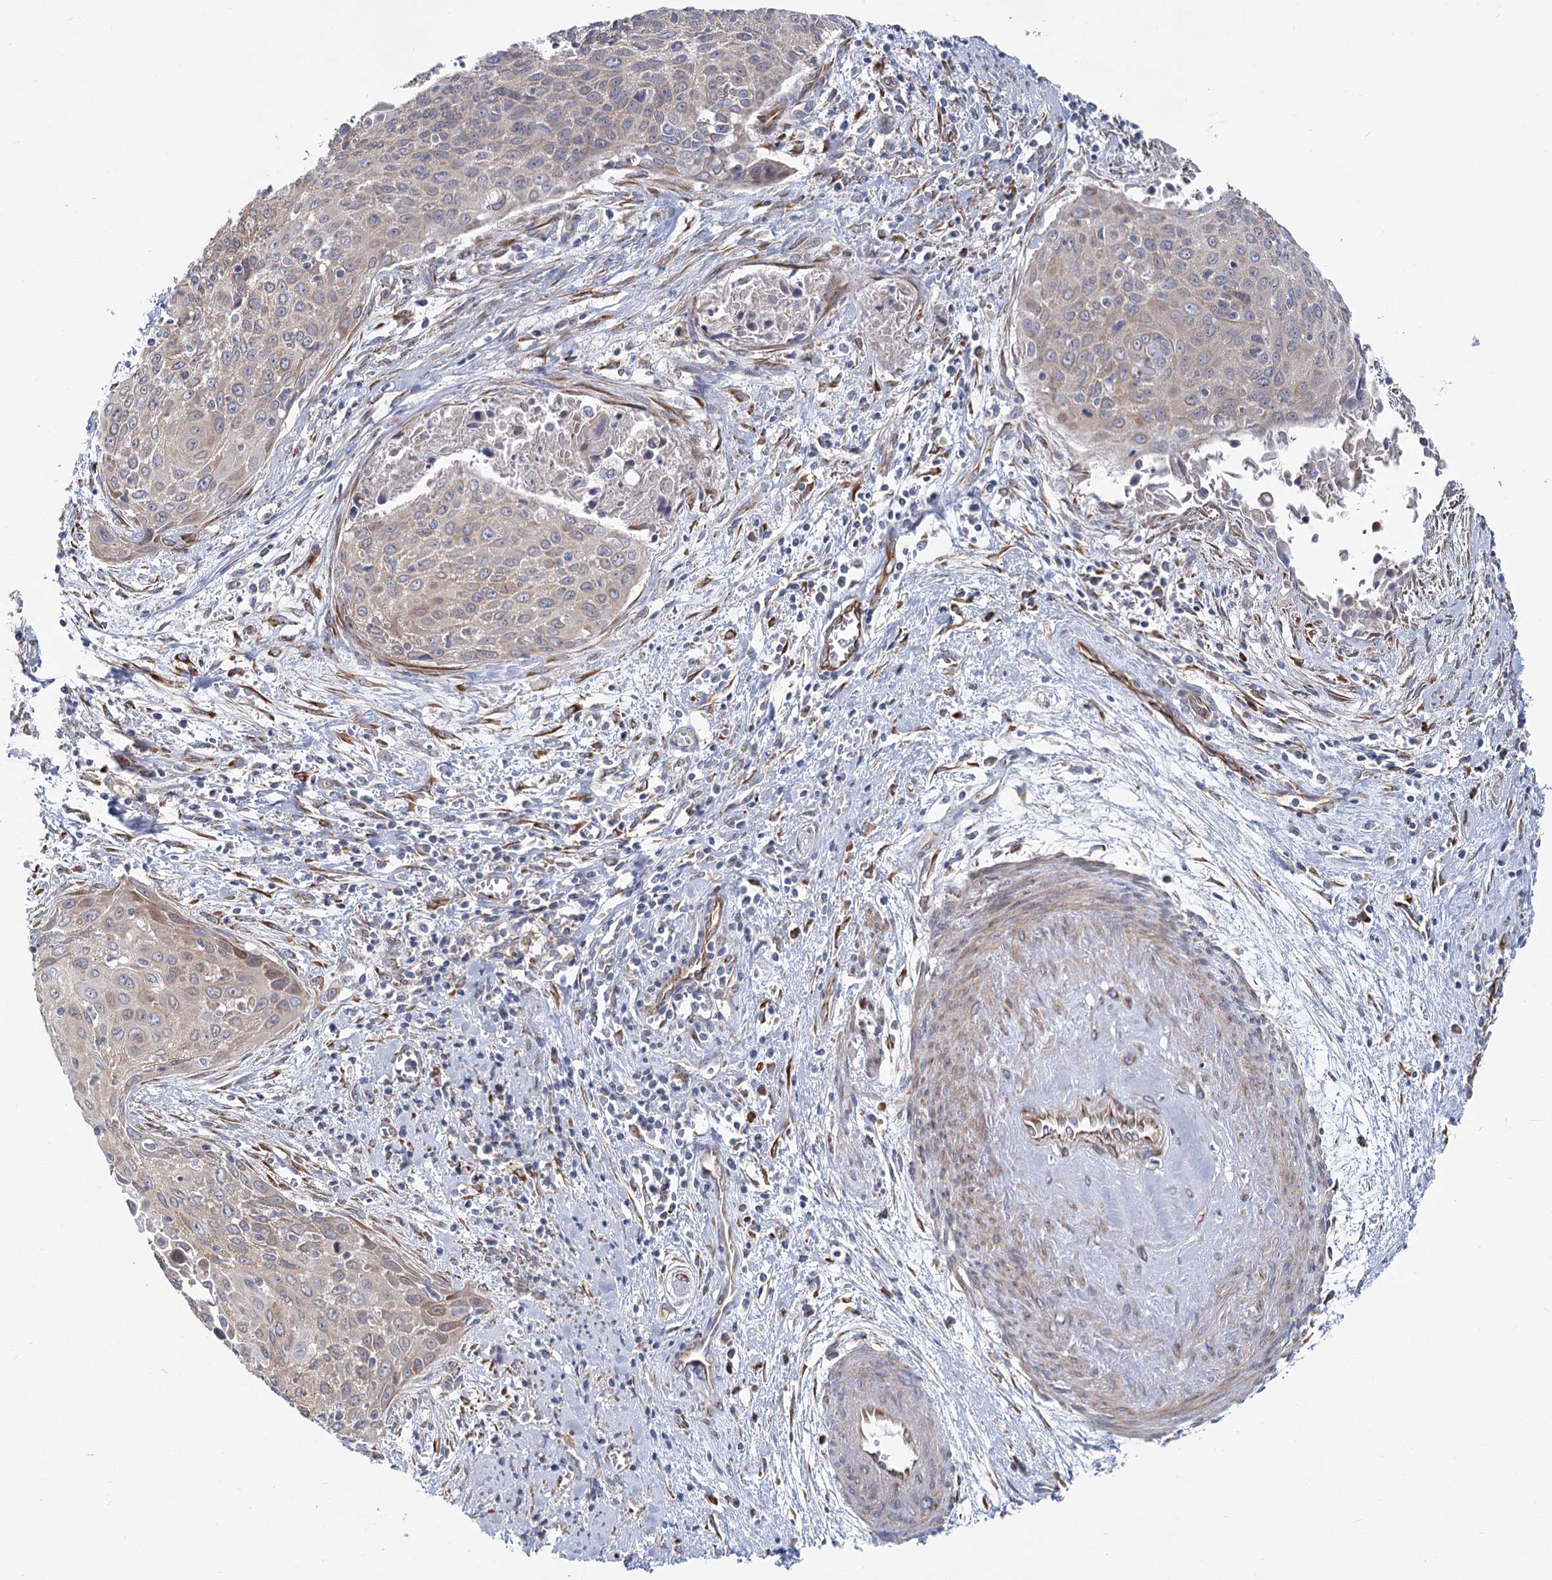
{"staining": {"intensity": "weak", "quantity": "<25%", "location": "cytoplasmic/membranous"}, "tissue": "cervical cancer", "cell_type": "Tumor cells", "image_type": "cancer", "snomed": [{"axis": "morphology", "description": "Squamous cell carcinoma, NOS"}, {"axis": "topography", "description": "Cervix"}], "caption": "This is a photomicrograph of immunohistochemistry (IHC) staining of cervical cancer, which shows no expression in tumor cells.", "gene": "CIB4", "patient": {"sex": "female", "age": 55}}